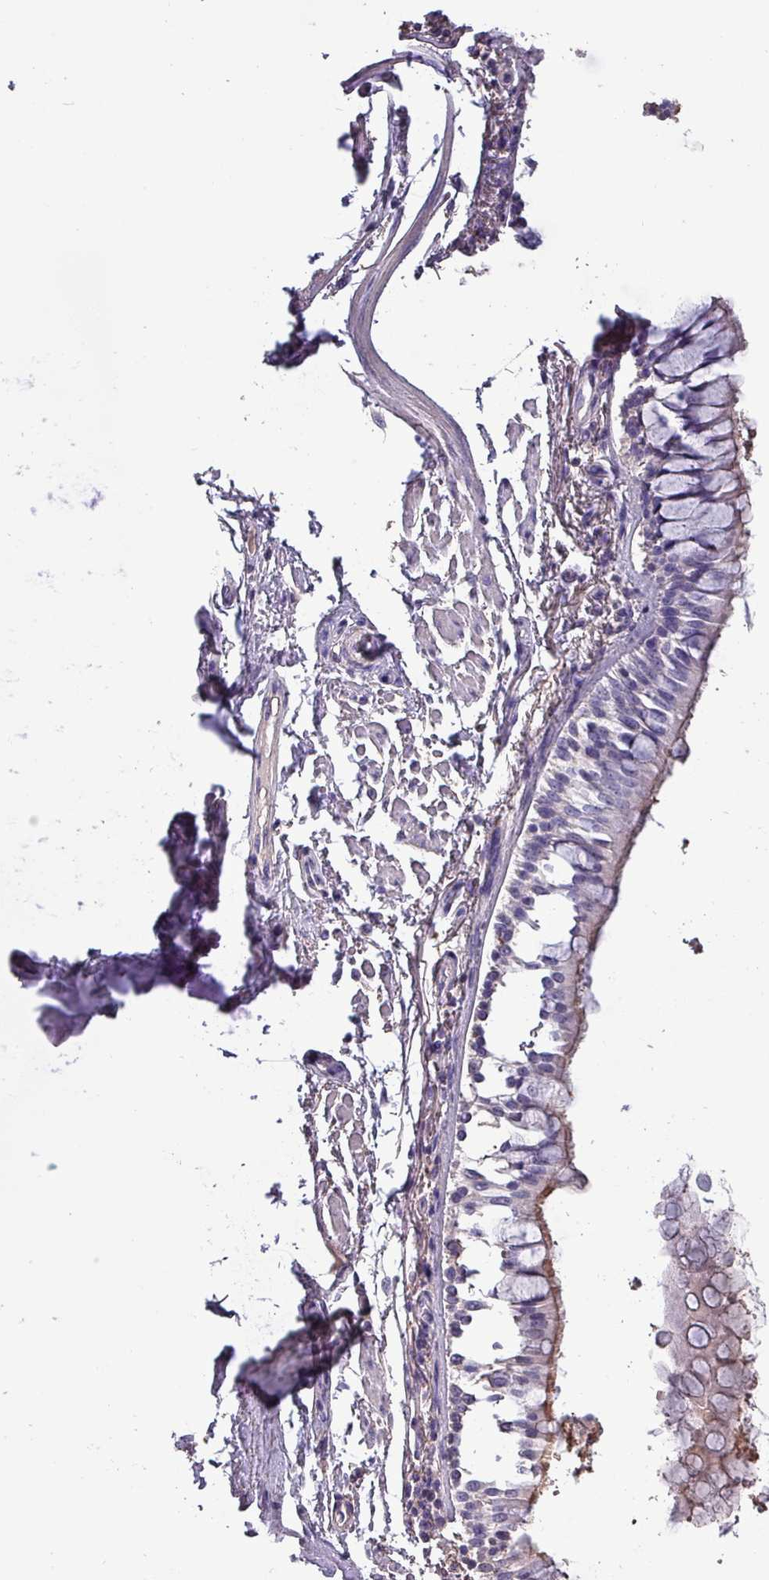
{"staining": {"intensity": "negative", "quantity": "none", "location": "none"}, "tissue": "bronchus", "cell_type": "Respiratory epithelial cells", "image_type": "normal", "snomed": [{"axis": "morphology", "description": "Normal tissue, NOS"}, {"axis": "topography", "description": "Bronchus"}], "caption": "Immunohistochemical staining of normal human bronchus displays no significant expression in respiratory epithelial cells. The staining was performed using DAB to visualize the protein expression in brown, while the nuclei were stained in blue with hematoxylin (Magnification: 20x).", "gene": "HTRA4", "patient": {"sex": "male", "age": 70}}